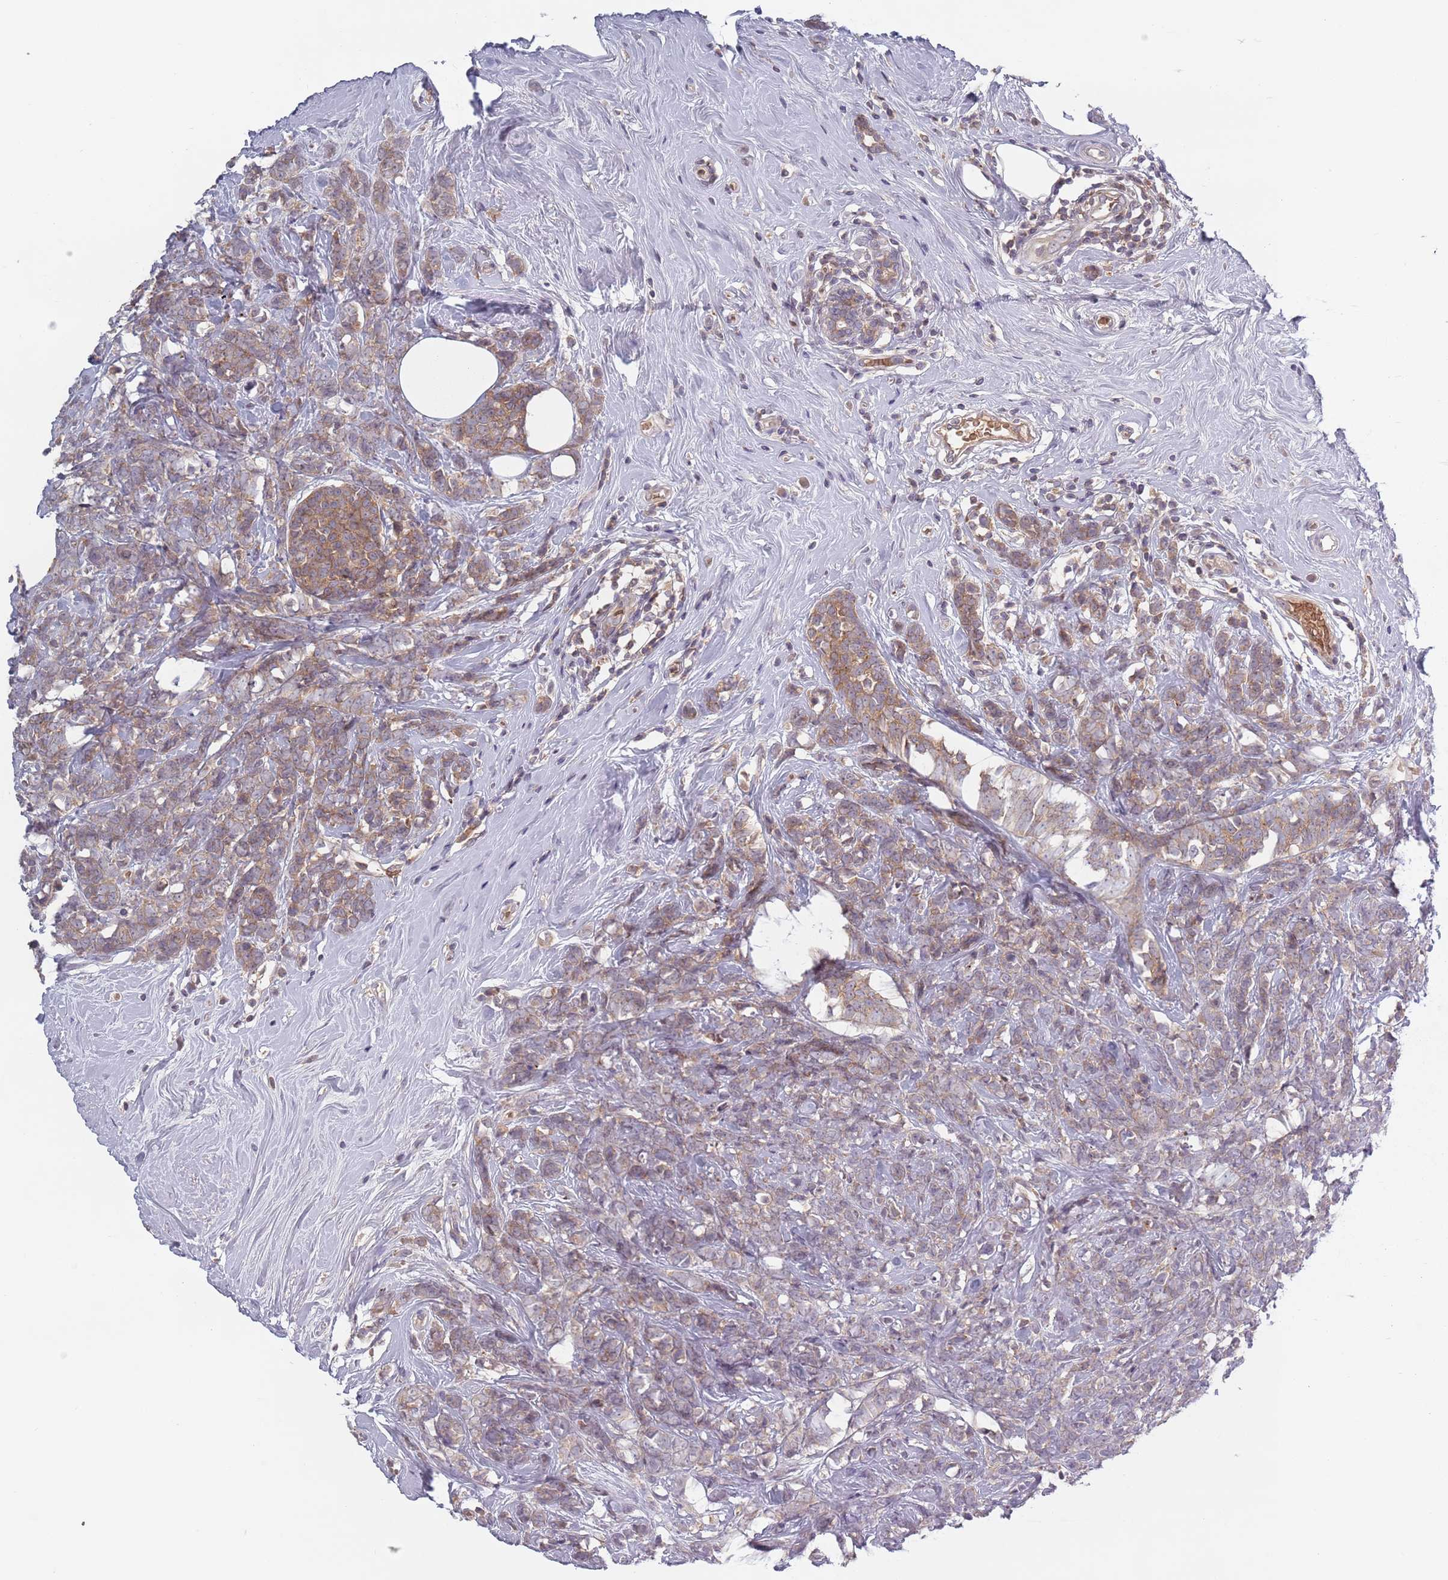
{"staining": {"intensity": "moderate", "quantity": "25%-75%", "location": "cytoplasmic/membranous"}, "tissue": "breast cancer", "cell_type": "Tumor cells", "image_type": "cancer", "snomed": [{"axis": "morphology", "description": "Lobular carcinoma"}, {"axis": "topography", "description": "Breast"}], "caption": "Lobular carcinoma (breast) stained with immunohistochemistry (IHC) exhibits moderate cytoplasmic/membranous staining in about 25%-75% of tumor cells.", "gene": "ASB13", "patient": {"sex": "female", "age": 58}}